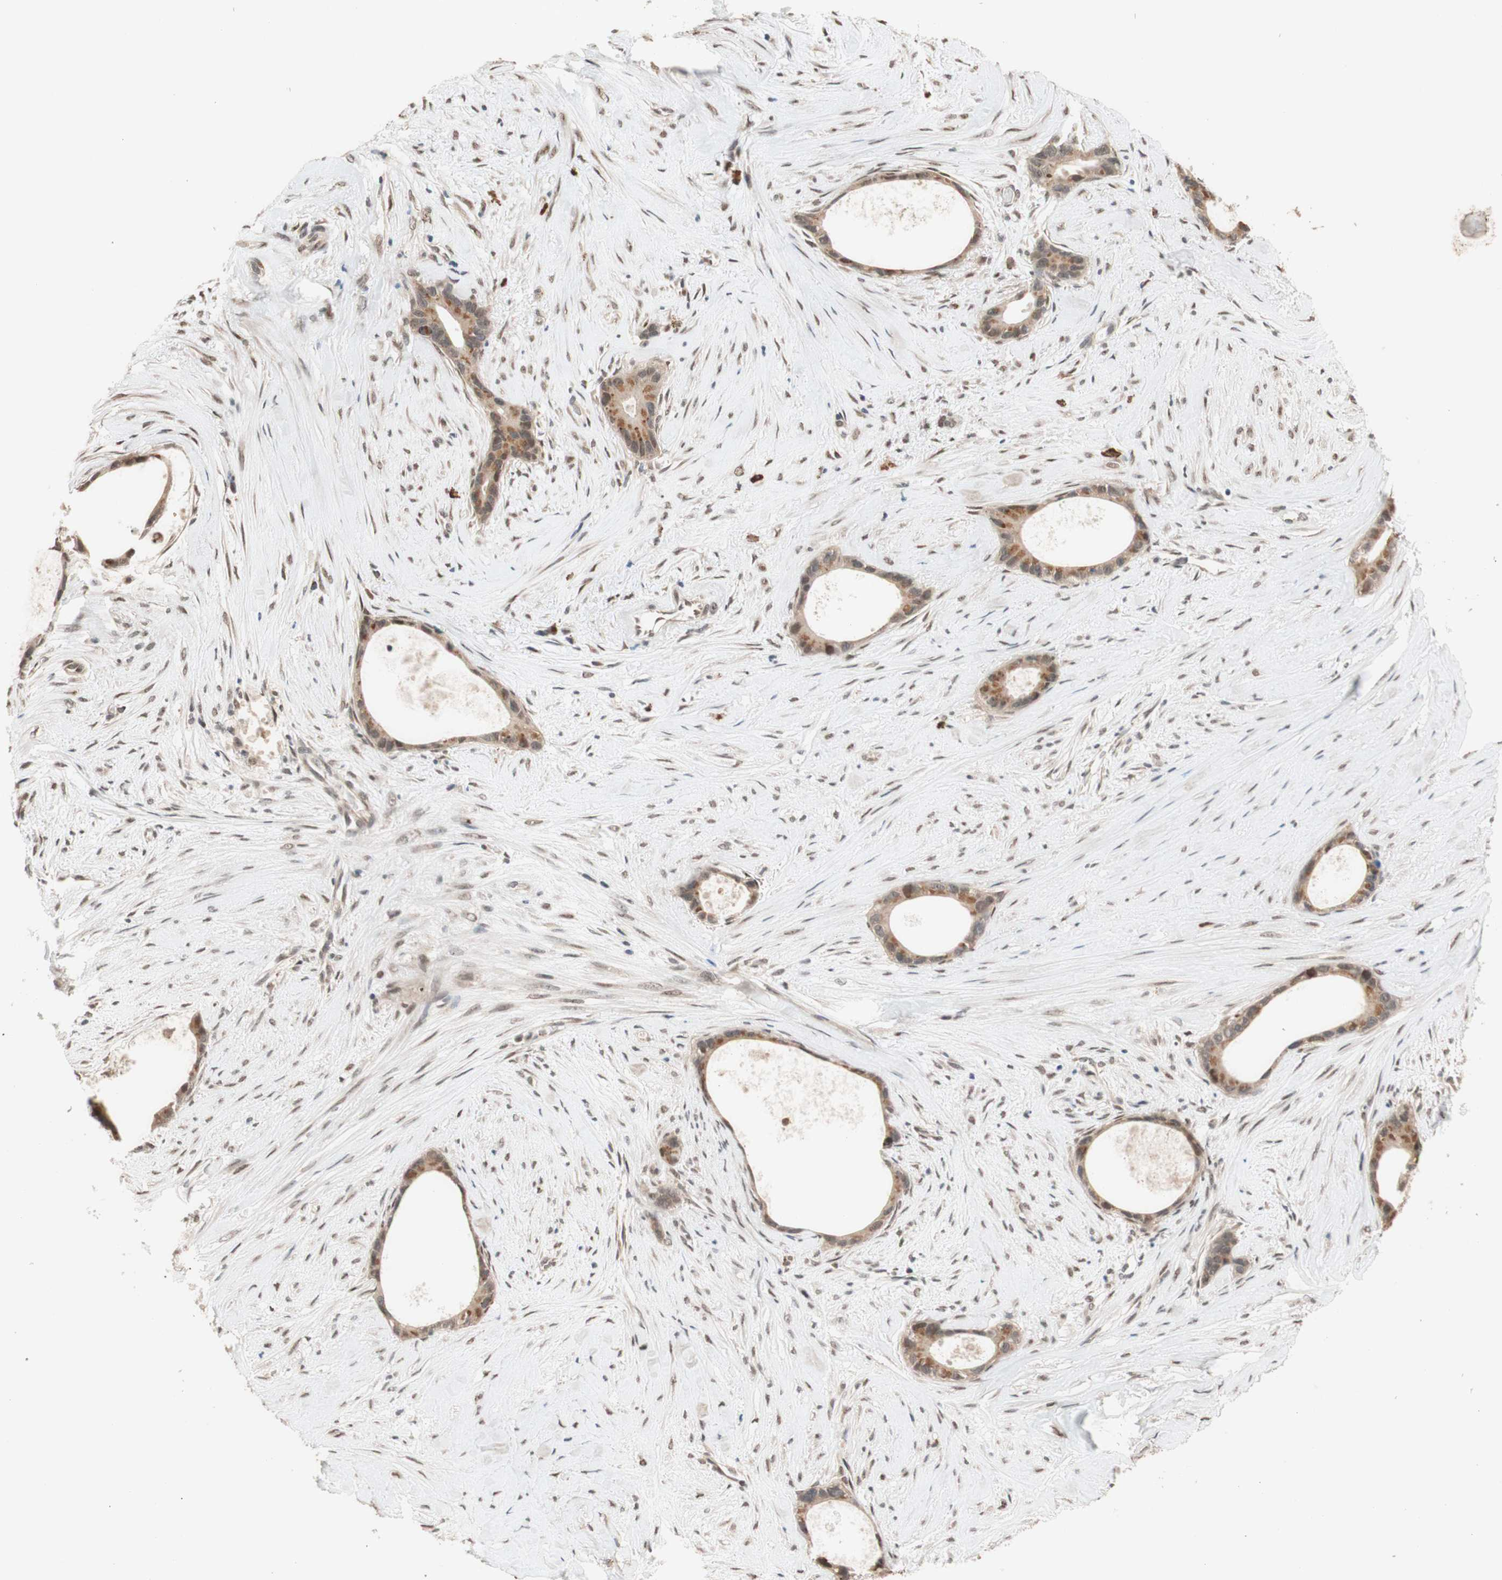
{"staining": {"intensity": "moderate", "quantity": ">75%", "location": "cytoplasmic/membranous"}, "tissue": "liver cancer", "cell_type": "Tumor cells", "image_type": "cancer", "snomed": [{"axis": "morphology", "description": "Cholangiocarcinoma"}, {"axis": "topography", "description": "Liver"}], "caption": "Approximately >75% of tumor cells in human liver cancer show moderate cytoplasmic/membranous protein positivity as visualized by brown immunohistochemical staining.", "gene": "CCNC", "patient": {"sex": "female", "age": 55}}